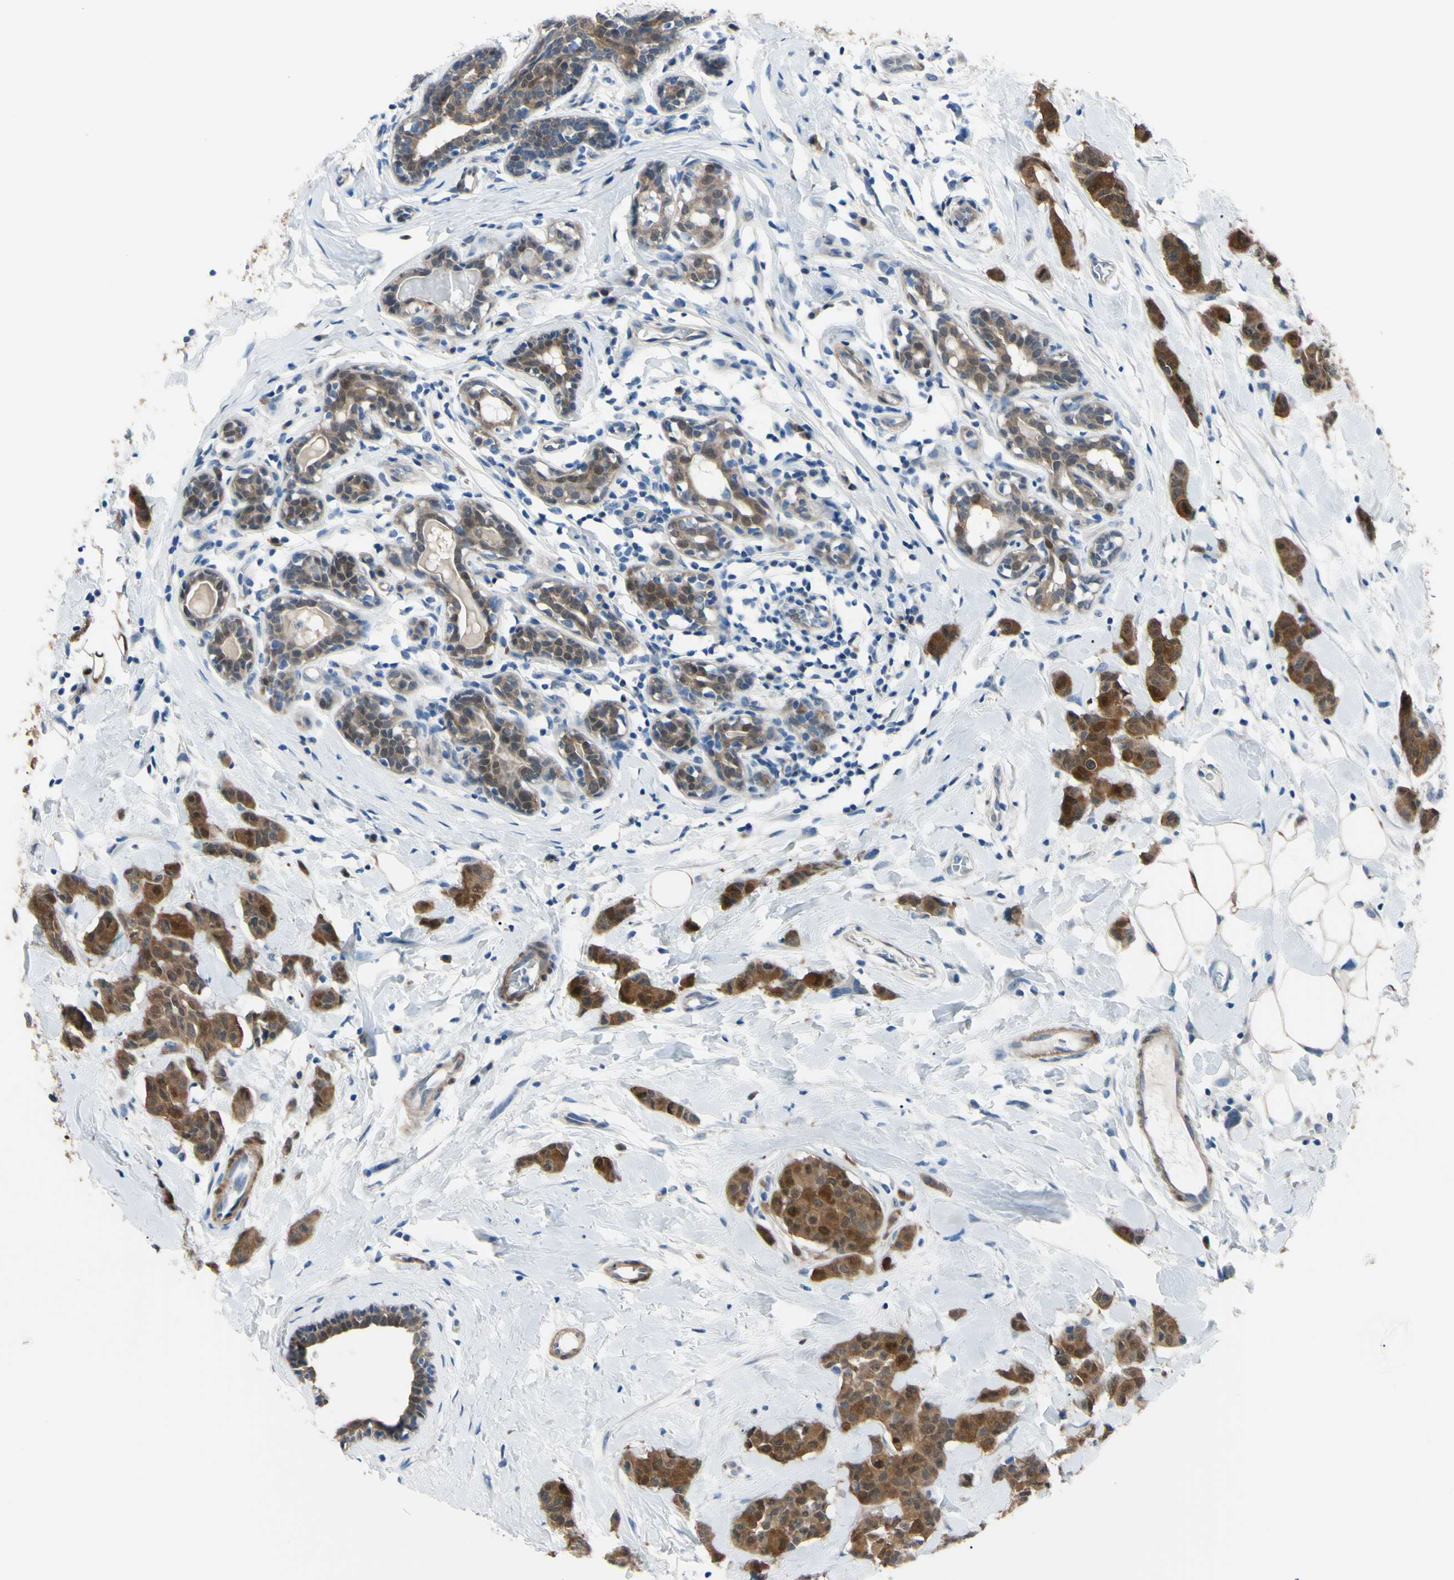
{"staining": {"intensity": "strong", "quantity": ">75%", "location": "cytoplasmic/membranous,nuclear"}, "tissue": "breast cancer", "cell_type": "Tumor cells", "image_type": "cancer", "snomed": [{"axis": "morphology", "description": "Normal tissue, NOS"}, {"axis": "morphology", "description": "Duct carcinoma"}, {"axis": "topography", "description": "Breast"}], "caption": "Strong cytoplasmic/membranous and nuclear positivity is appreciated in approximately >75% of tumor cells in invasive ductal carcinoma (breast). The staining was performed using DAB, with brown indicating positive protein expression. Nuclei are stained blue with hematoxylin.", "gene": "NOL3", "patient": {"sex": "female", "age": 40}}